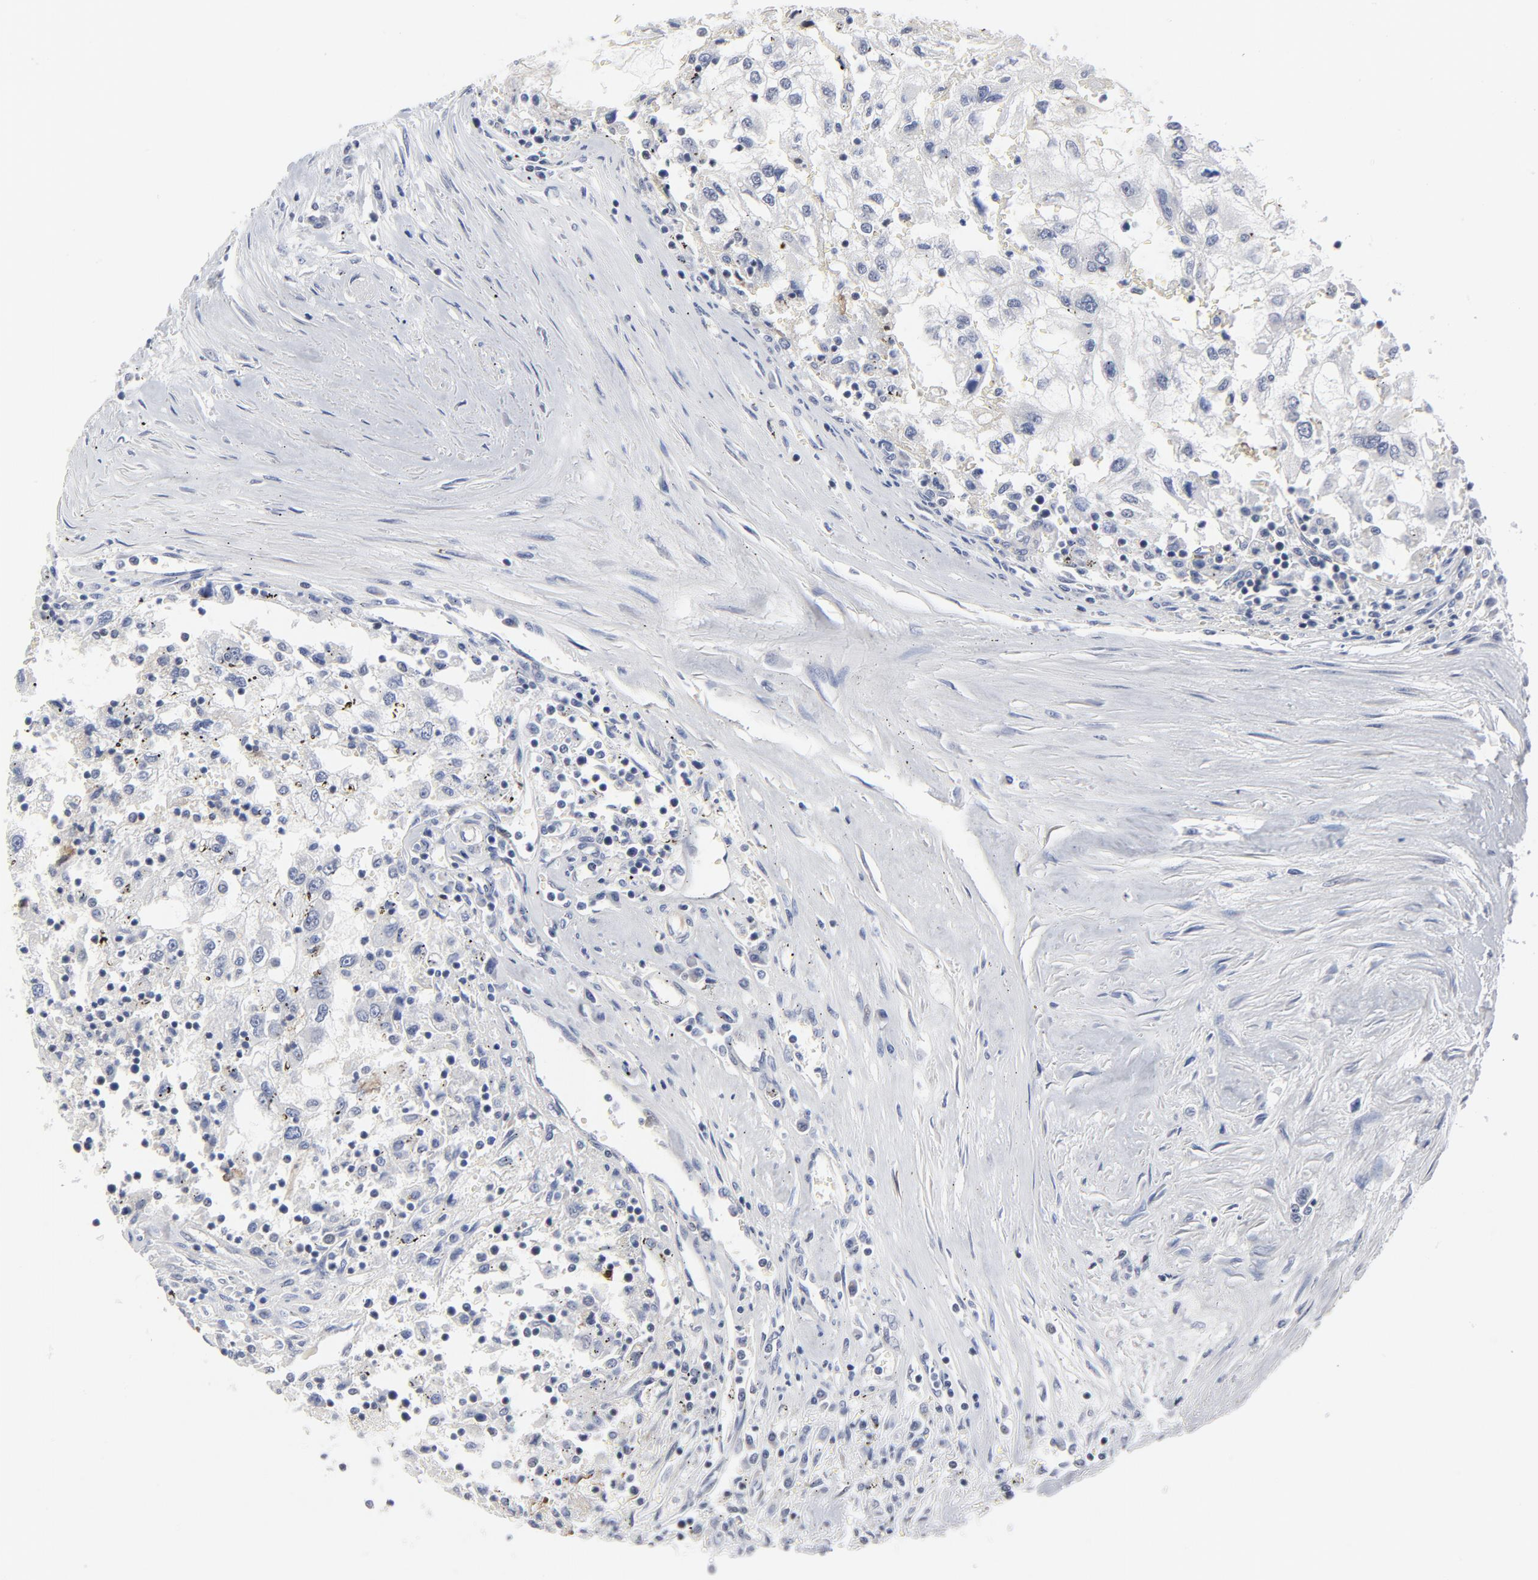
{"staining": {"intensity": "negative", "quantity": "none", "location": "none"}, "tissue": "renal cancer", "cell_type": "Tumor cells", "image_type": "cancer", "snomed": [{"axis": "morphology", "description": "Normal tissue, NOS"}, {"axis": "morphology", "description": "Adenocarcinoma, NOS"}, {"axis": "topography", "description": "Kidney"}], "caption": "High power microscopy image of an immunohistochemistry (IHC) histopathology image of adenocarcinoma (renal), revealing no significant positivity in tumor cells. The staining is performed using DAB brown chromogen with nuclei counter-stained in using hematoxylin.", "gene": "KCNK13", "patient": {"sex": "male", "age": 71}}